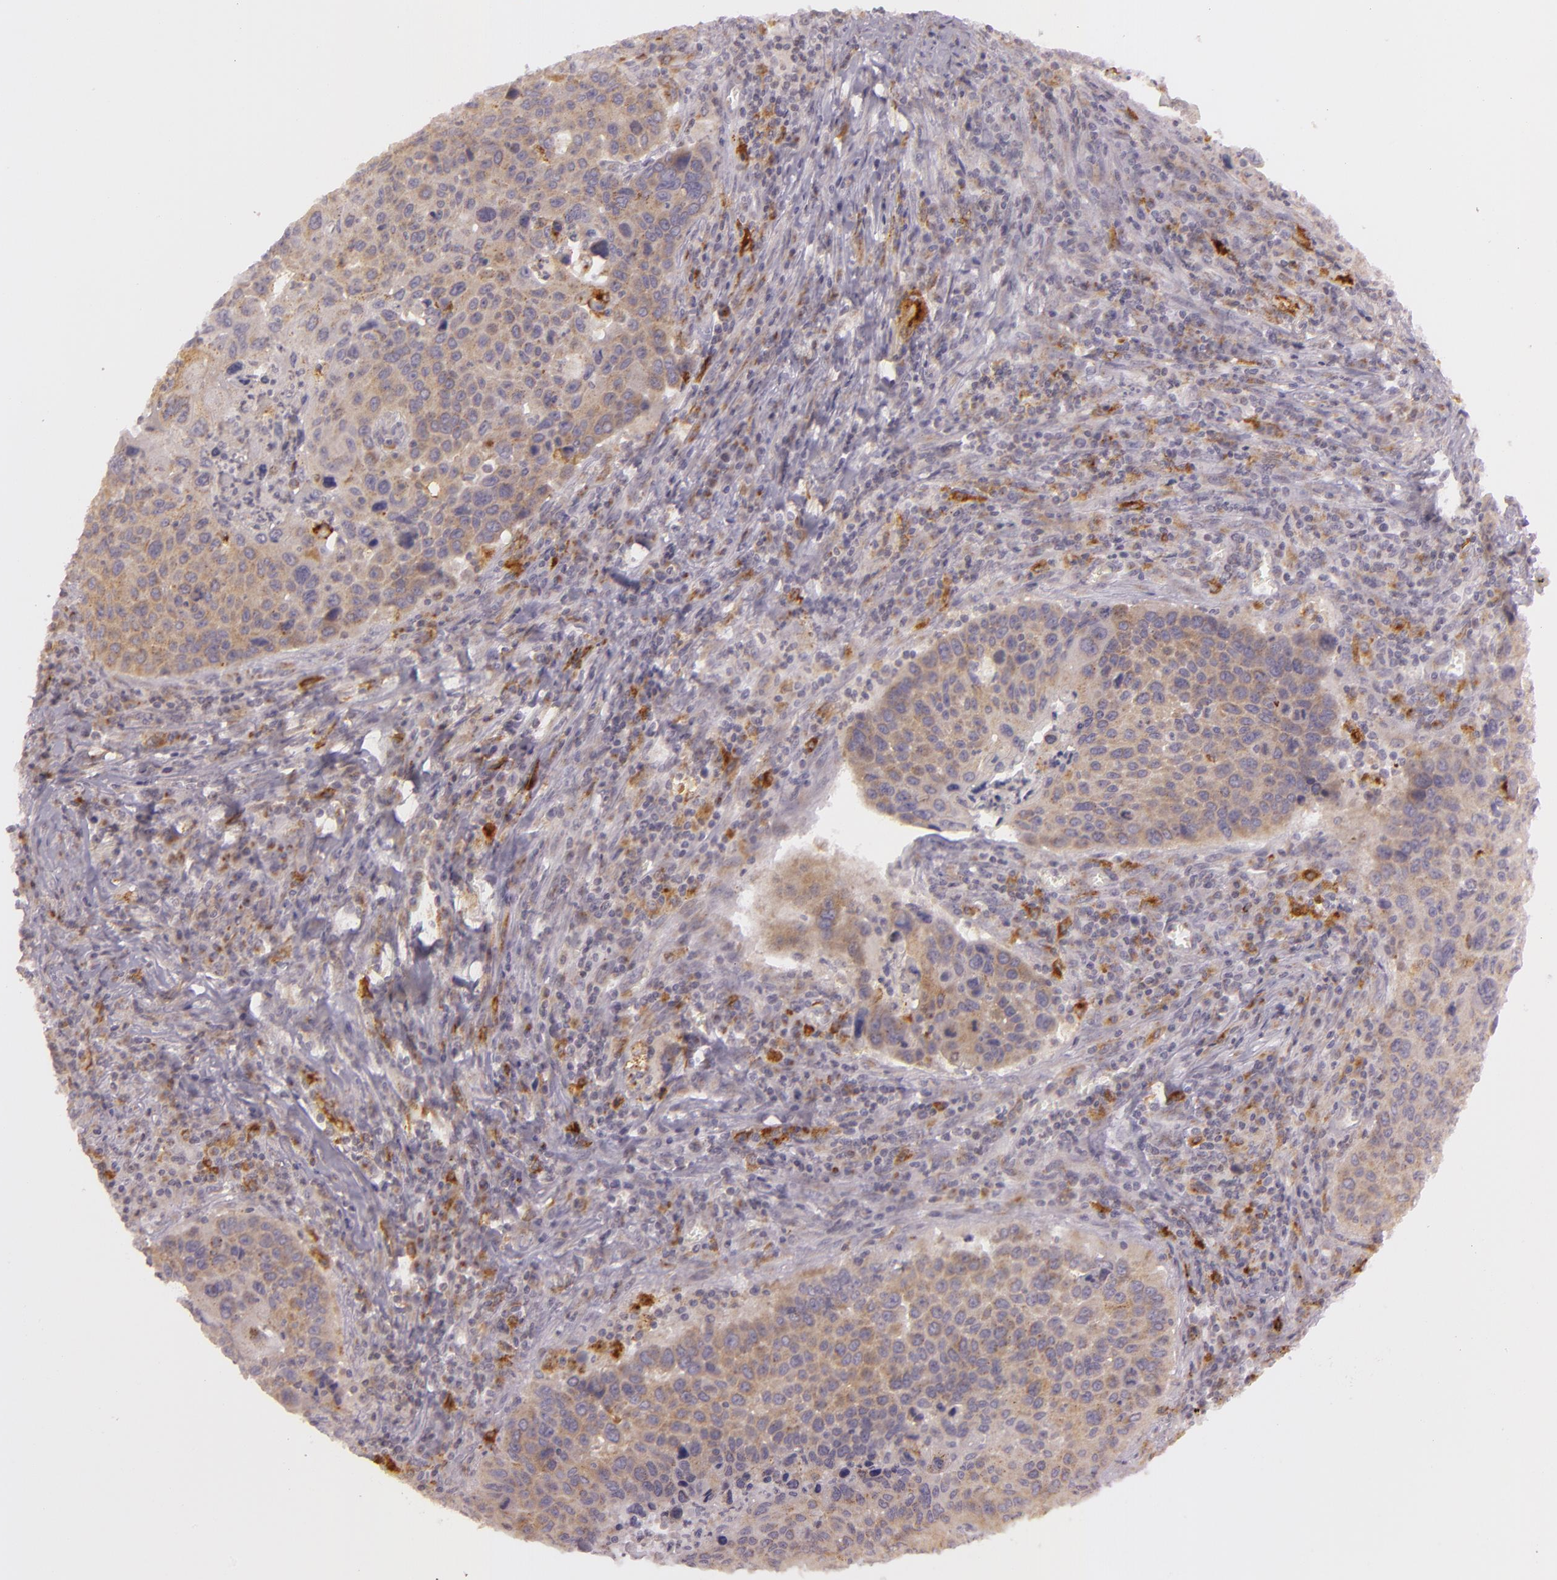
{"staining": {"intensity": "moderate", "quantity": ">75%", "location": "cytoplasmic/membranous"}, "tissue": "lung cancer", "cell_type": "Tumor cells", "image_type": "cancer", "snomed": [{"axis": "morphology", "description": "Squamous cell carcinoma, NOS"}, {"axis": "topography", "description": "Lung"}], "caption": "A brown stain labels moderate cytoplasmic/membranous expression of a protein in lung cancer (squamous cell carcinoma) tumor cells. (brown staining indicates protein expression, while blue staining denotes nuclei).", "gene": "LGMN", "patient": {"sex": "male", "age": 68}}